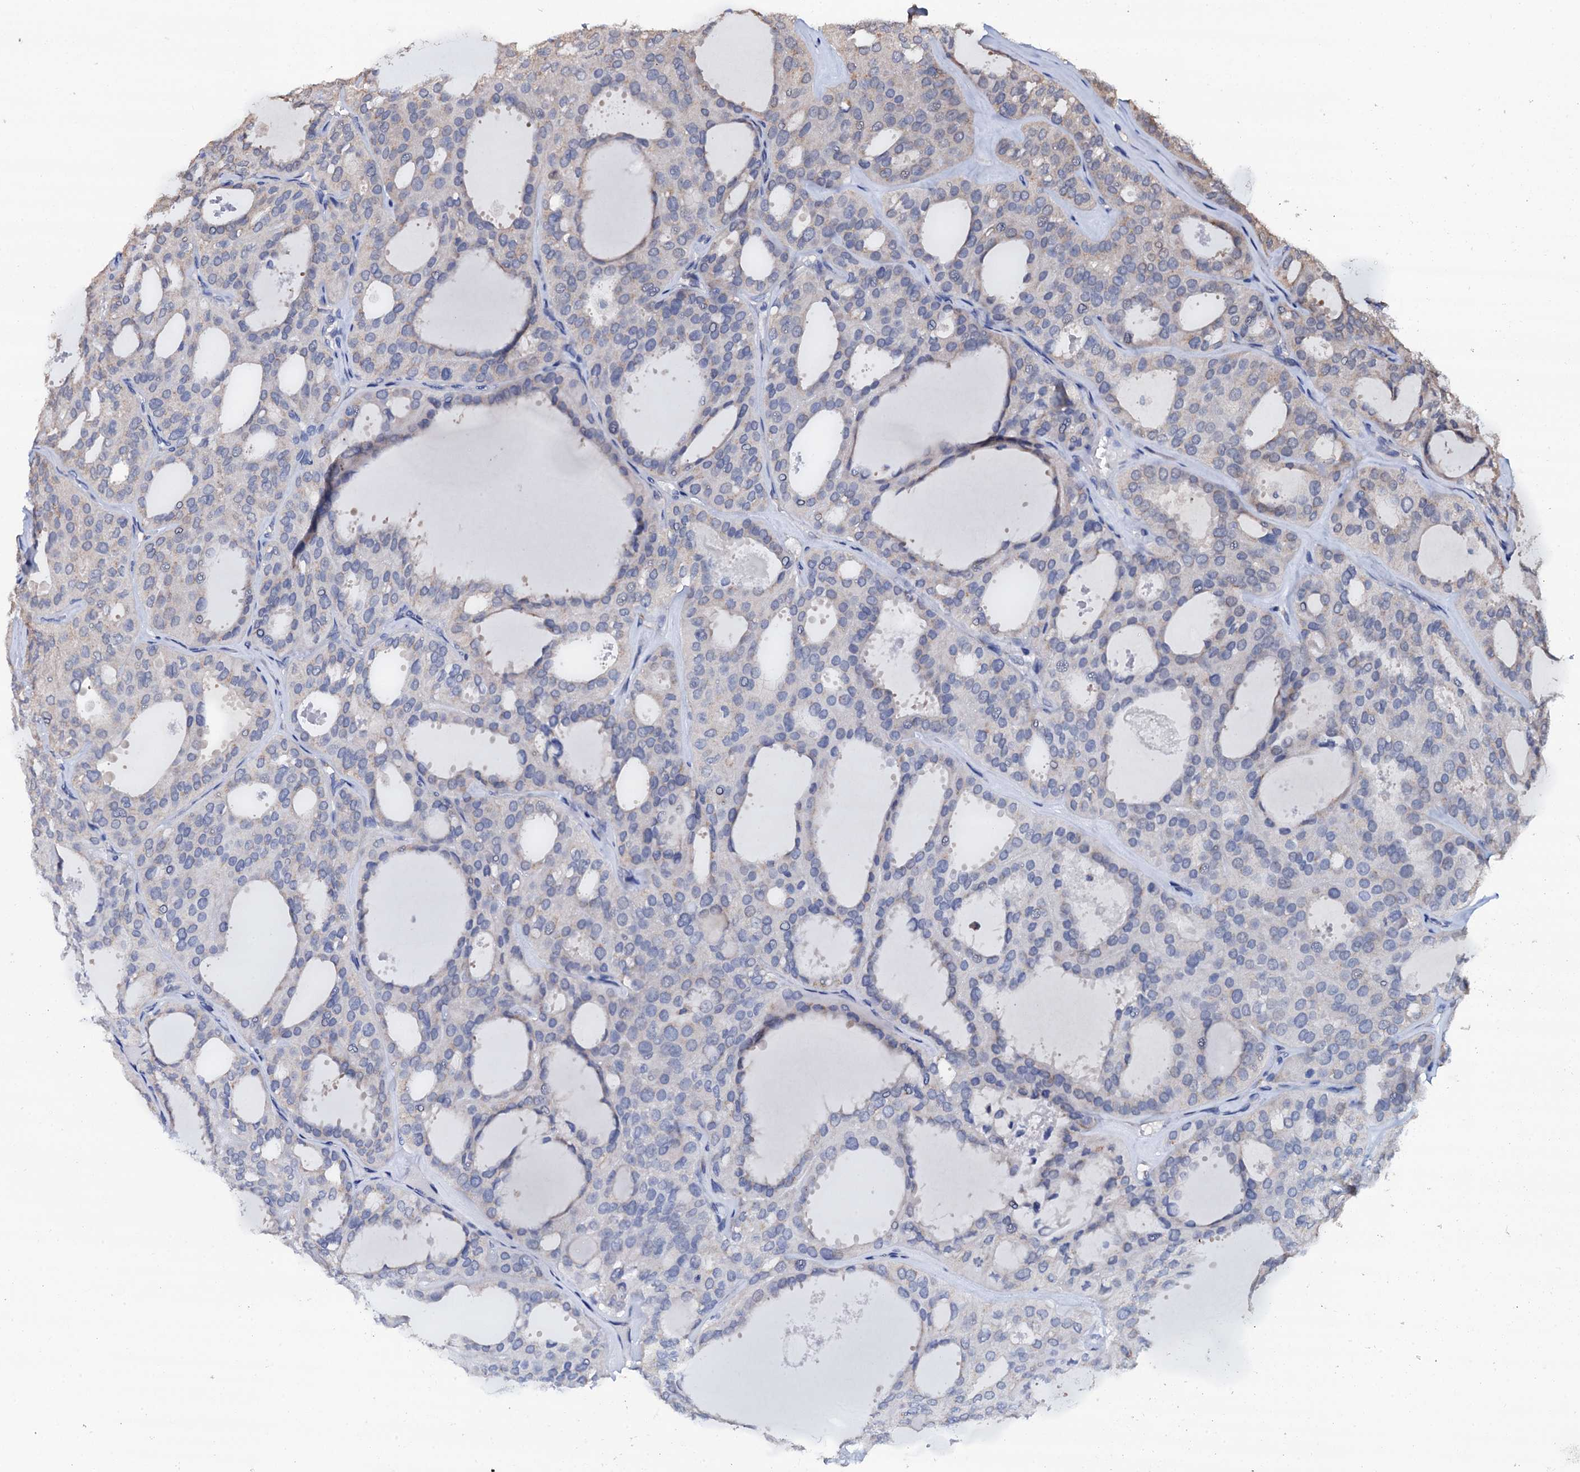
{"staining": {"intensity": "weak", "quantity": "<25%", "location": "cytoplasmic/membranous"}, "tissue": "thyroid cancer", "cell_type": "Tumor cells", "image_type": "cancer", "snomed": [{"axis": "morphology", "description": "Follicular adenoma carcinoma, NOS"}, {"axis": "topography", "description": "Thyroid gland"}], "caption": "Micrograph shows no significant protein expression in tumor cells of thyroid cancer.", "gene": "AKAP3", "patient": {"sex": "male", "age": 75}}